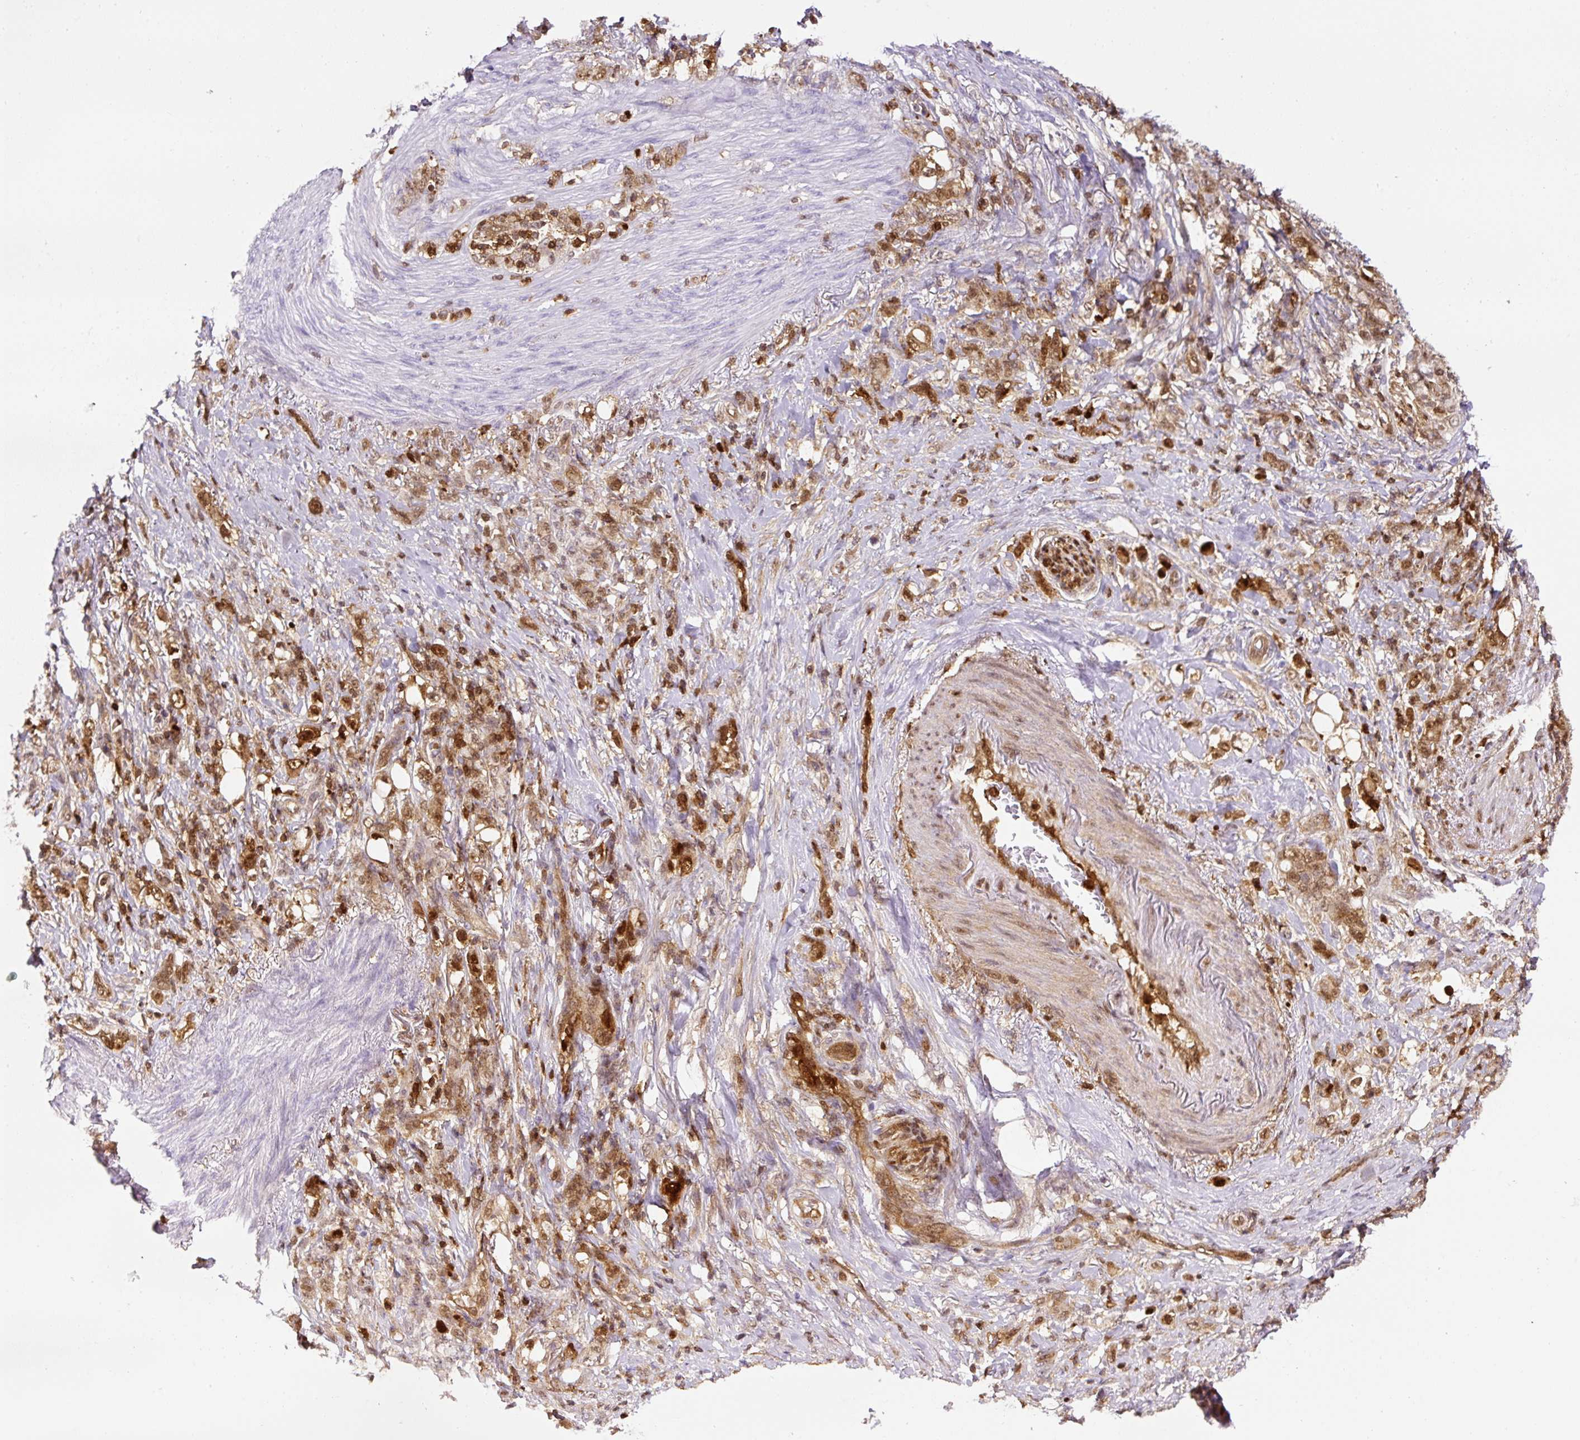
{"staining": {"intensity": "moderate", "quantity": ">75%", "location": "cytoplasmic/membranous,nuclear"}, "tissue": "stomach cancer", "cell_type": "Tumor cells", "image_type": "cancer", "snomed": [{"axis": "morphology", "description": "Adenocarcinoma, NOS"}, {"axis": "topography", "description": "Stomach"}], "caption": "Immunohistochemistry staining of adenocarcinoma (stomach), which exhibits medium levels of moderate cytoplasmic/membranous and nuclear expression in about >75% of tumor cells indicating moderate cytoplasmic/membranous and nuclear protein expression. The staining was performed using DAB (3,3'-diaminobenzidine) (brown) for protein detection and nuclei were counterstained in hematoxylin (blue).", "gene": "ANXA1", "patient": {"sex": "female", "age": 79}}